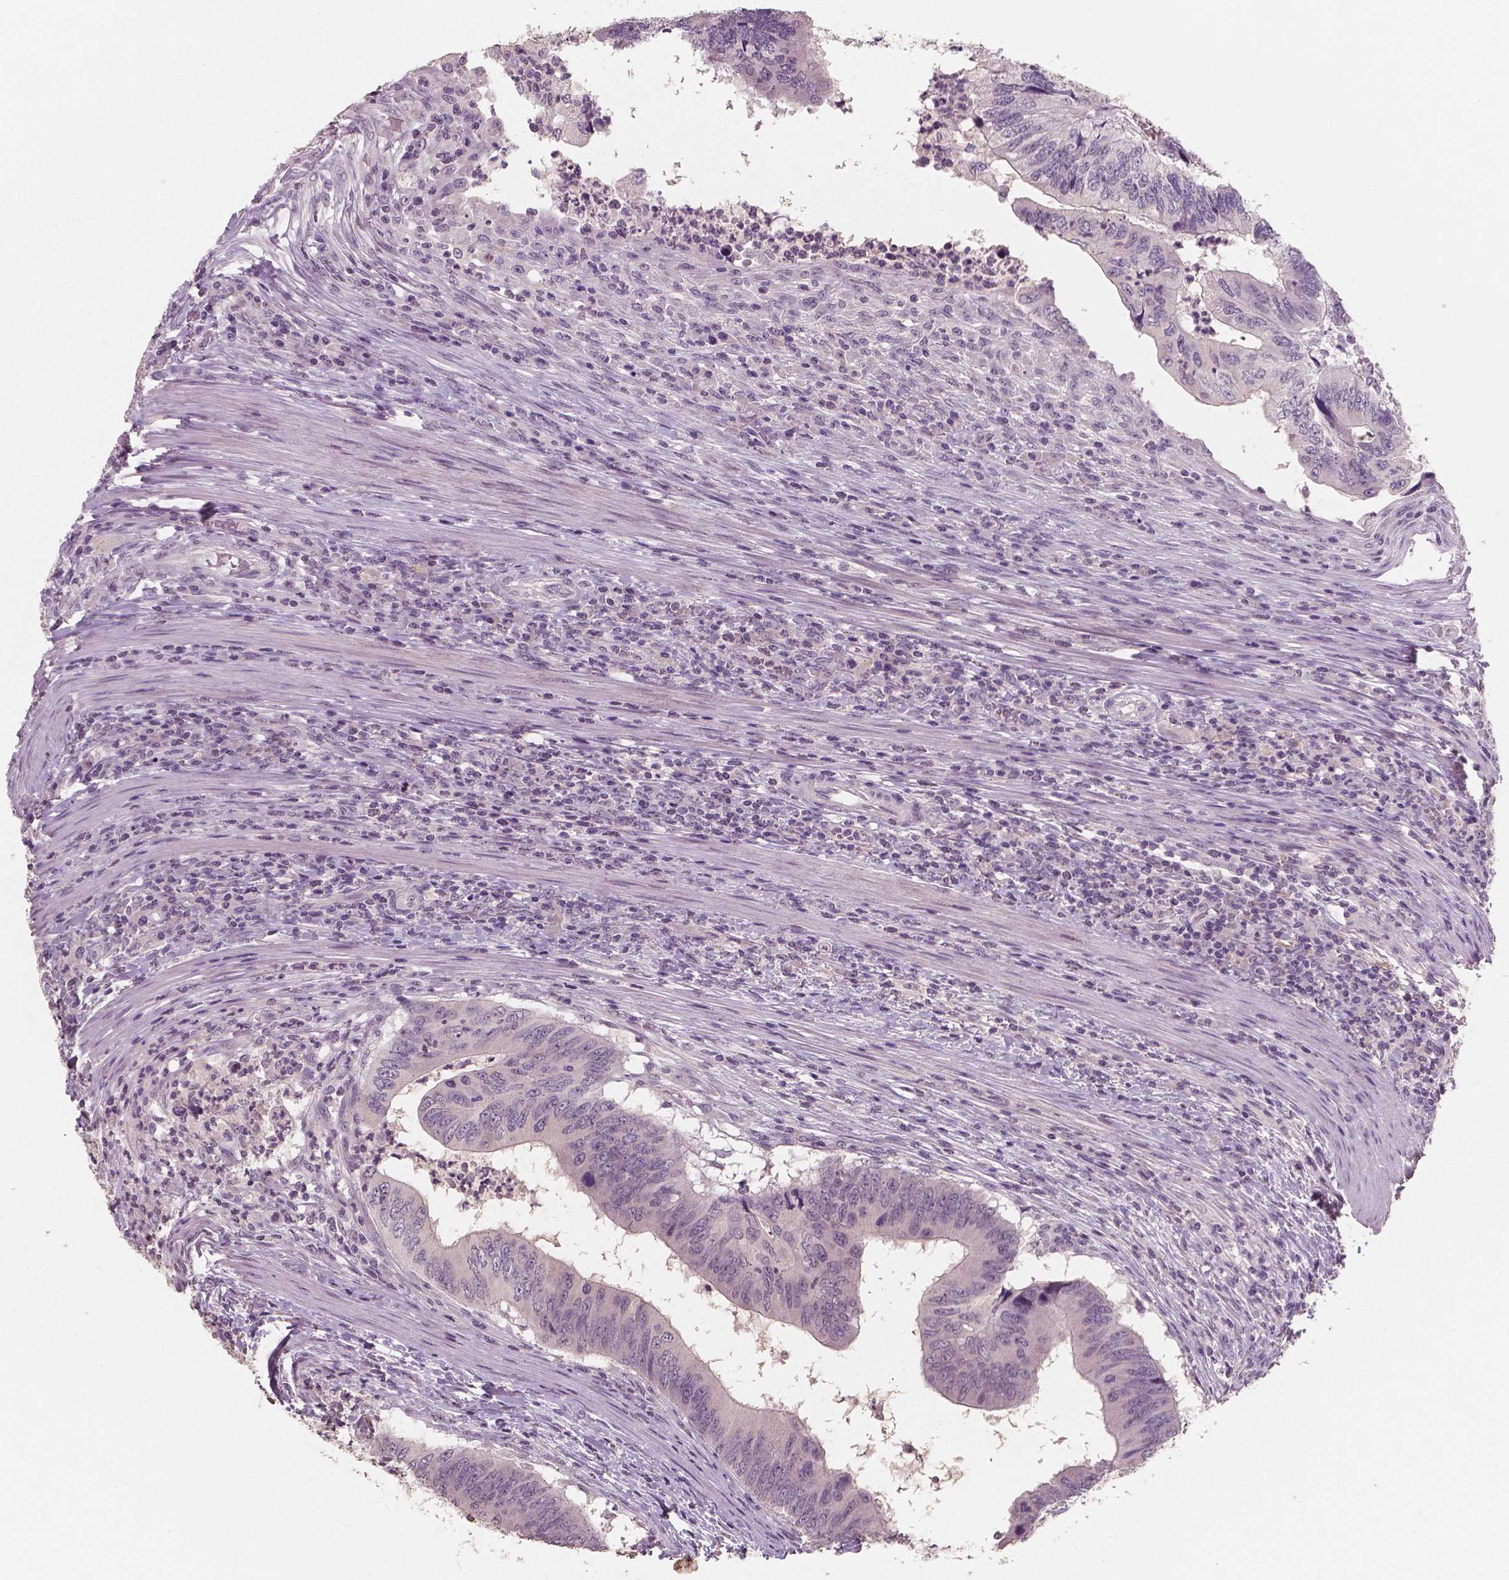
{"staining": {"intensity": "negative", "quantity": "none", "location": "none"}, "tissue": "colorectal cancer", "cell_type": "Tumor cells", "image_type": "cancer", "snomed": [{"axis": "morphology", "description": "Adenocarcinoma, NOS"}, {"axis": "topography", "description": "Colon"}], "caption": "High magnification brightfield microscopy of adenocarcinoma (colorectal) stained with DAB (brown) and counterstained with hematoxylin (blue): tumor cells show no significant positivity.", "gene": "RNASE7", "patient": {"sex": "male", "age": 53}}